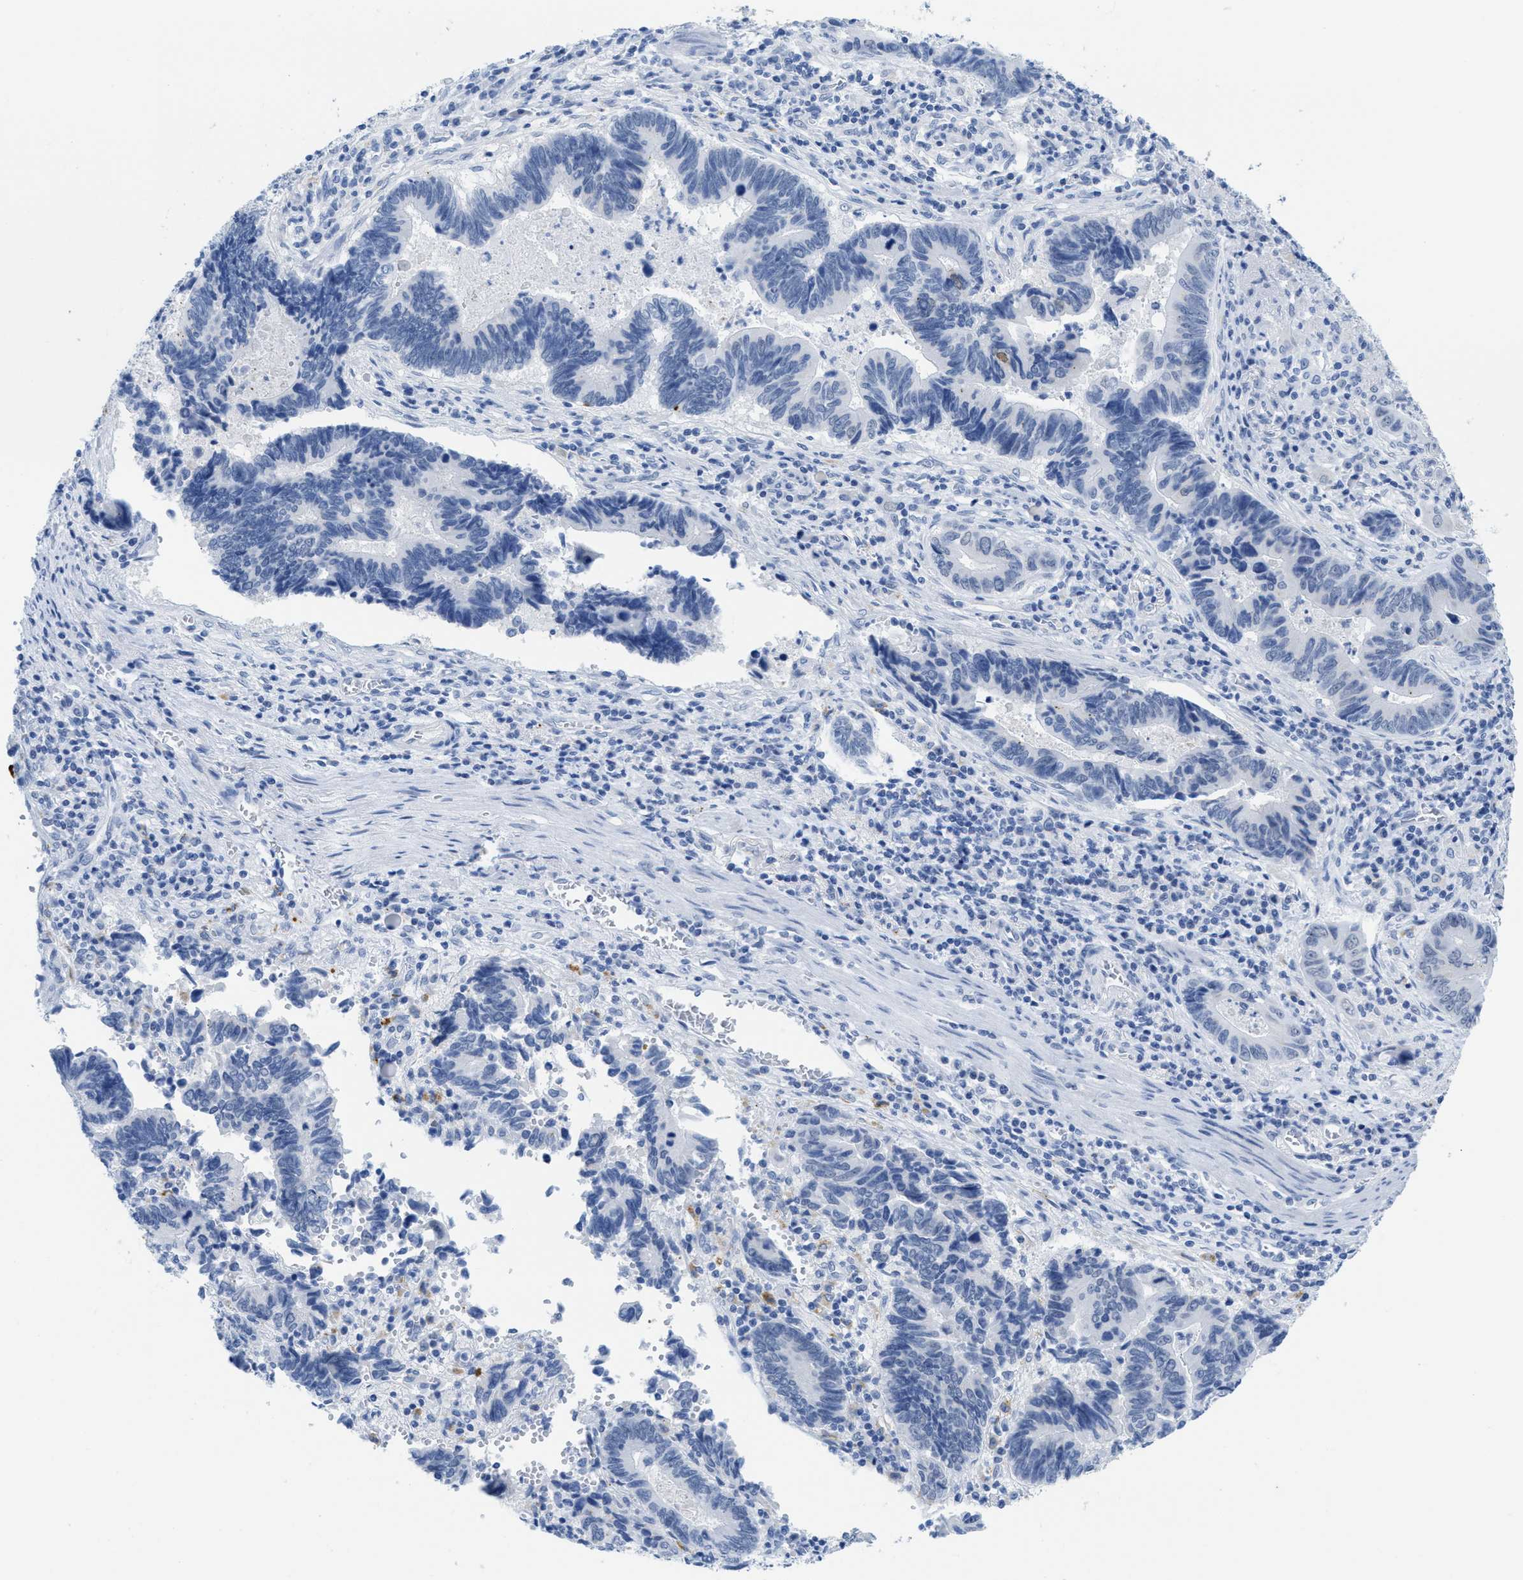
{"staining": {"intensity": "negative", "quantity": "none", "location": "none"}, "tissue": "pancreatic cancer", "cell_type": "Tumor cells", "image_type": "cancer", "snomed": [{"axis": "morphology", "description": "Adenocarcinoma, NOS"}, {"axis": "topography", "description": "Pancreas"}], "caption": "This is an IHC micrograph of human adenocarcinoma (pancreatic). There is no expression in tumor cells.", "gene": "WDR4", "patient": {"sex": "female", "age": 70}}